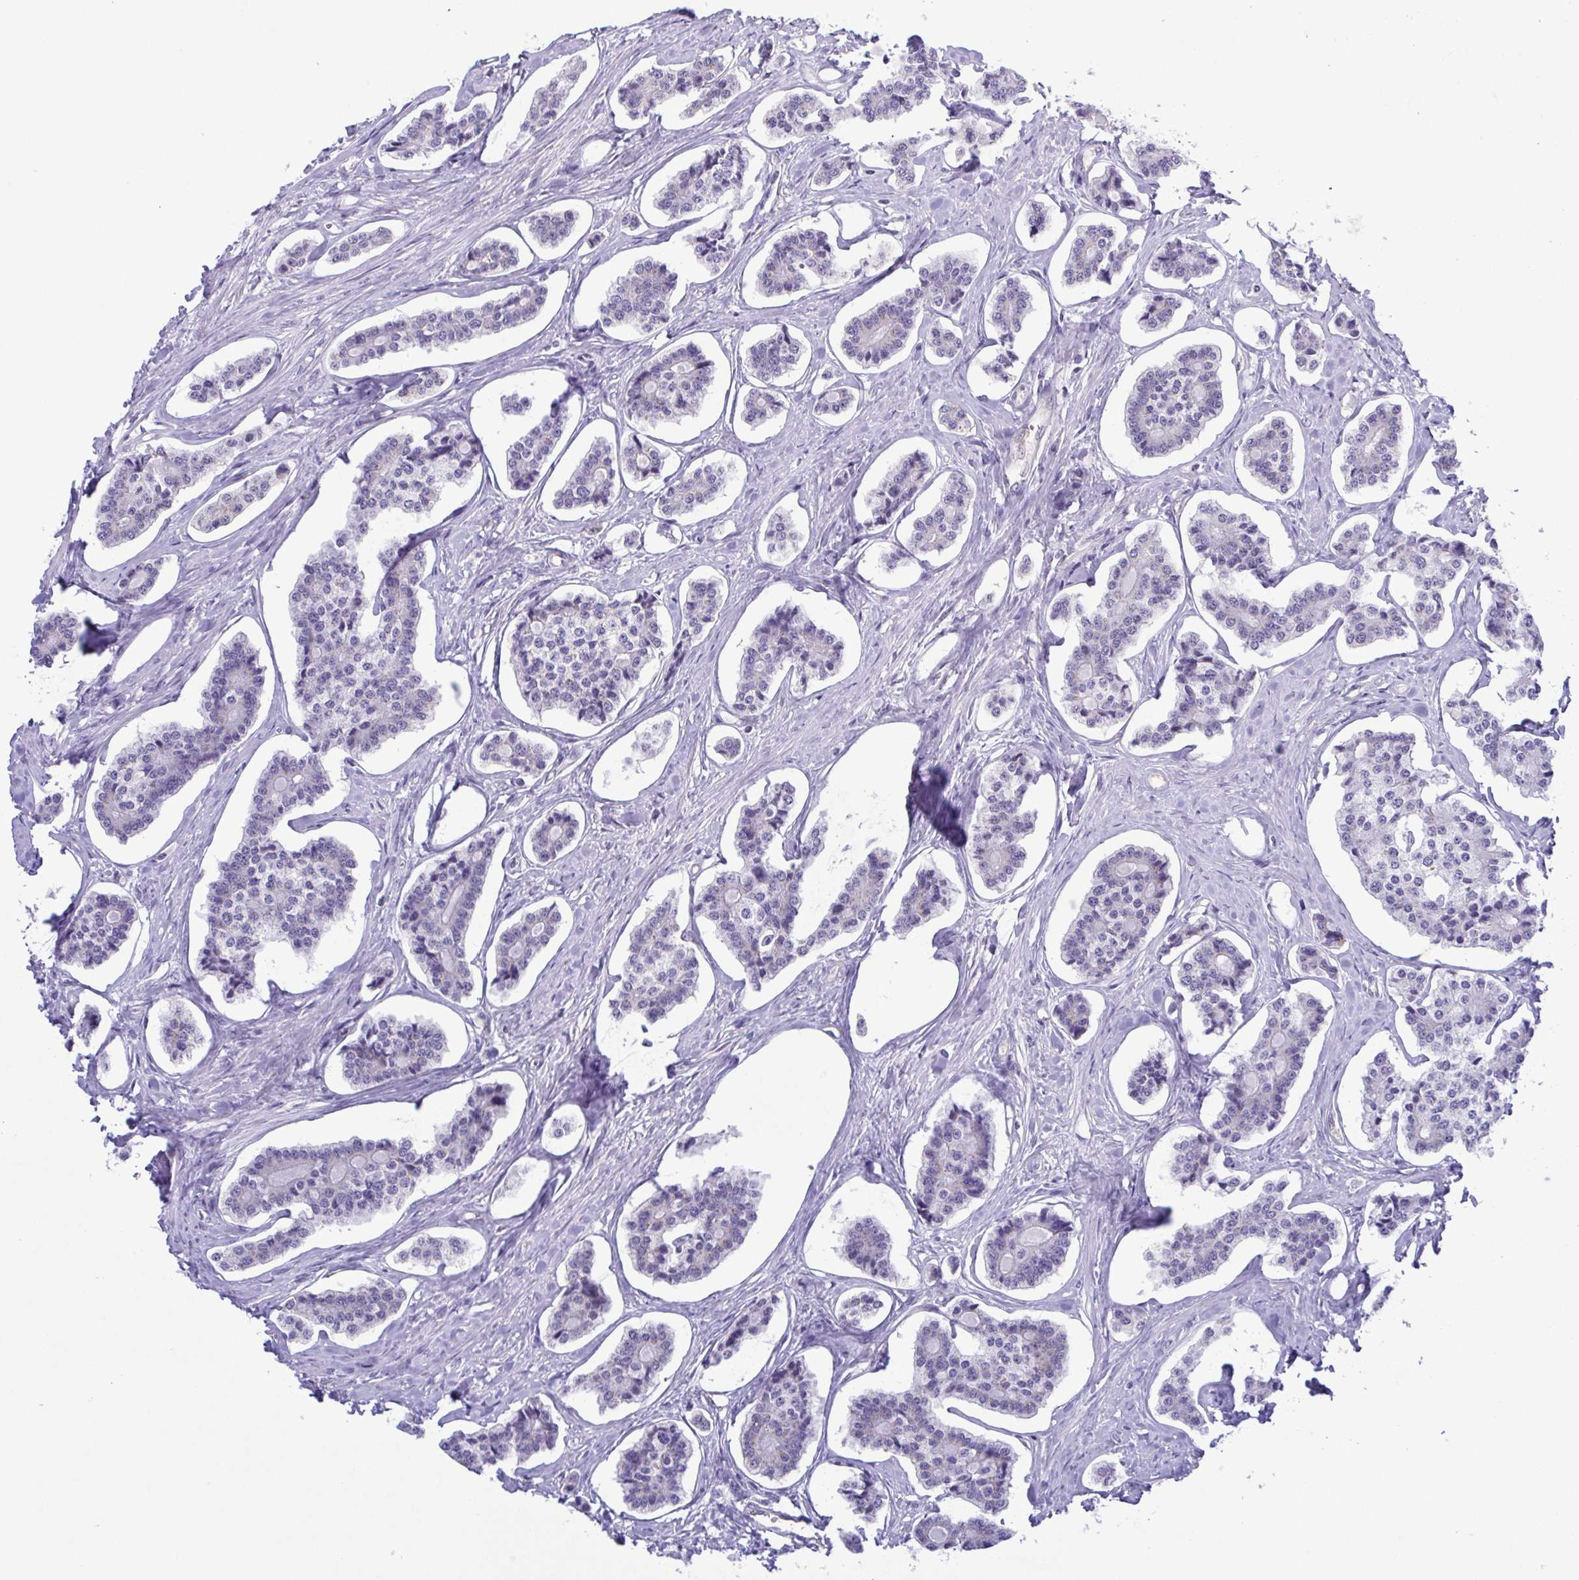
{"staining": {"intensity": "negative", "quantity": "none", "location": "none"}, "tissue": "carcinoid", "cell_type": "Tumor cells", "image_type": "cancer", "snomed": [{"axis": "morphology", "description": "Carcinoid, malignant, NOS"}, {"axis": "topography", "description": "Small intestine"}], "caption": "The immunohistochemistry (IHC) histopathology image has no significant expression in tumor cells of carcinoid (malignant) tissue.", "gene": "LDHC", "patient": {"sex": "female", "age": 65}}